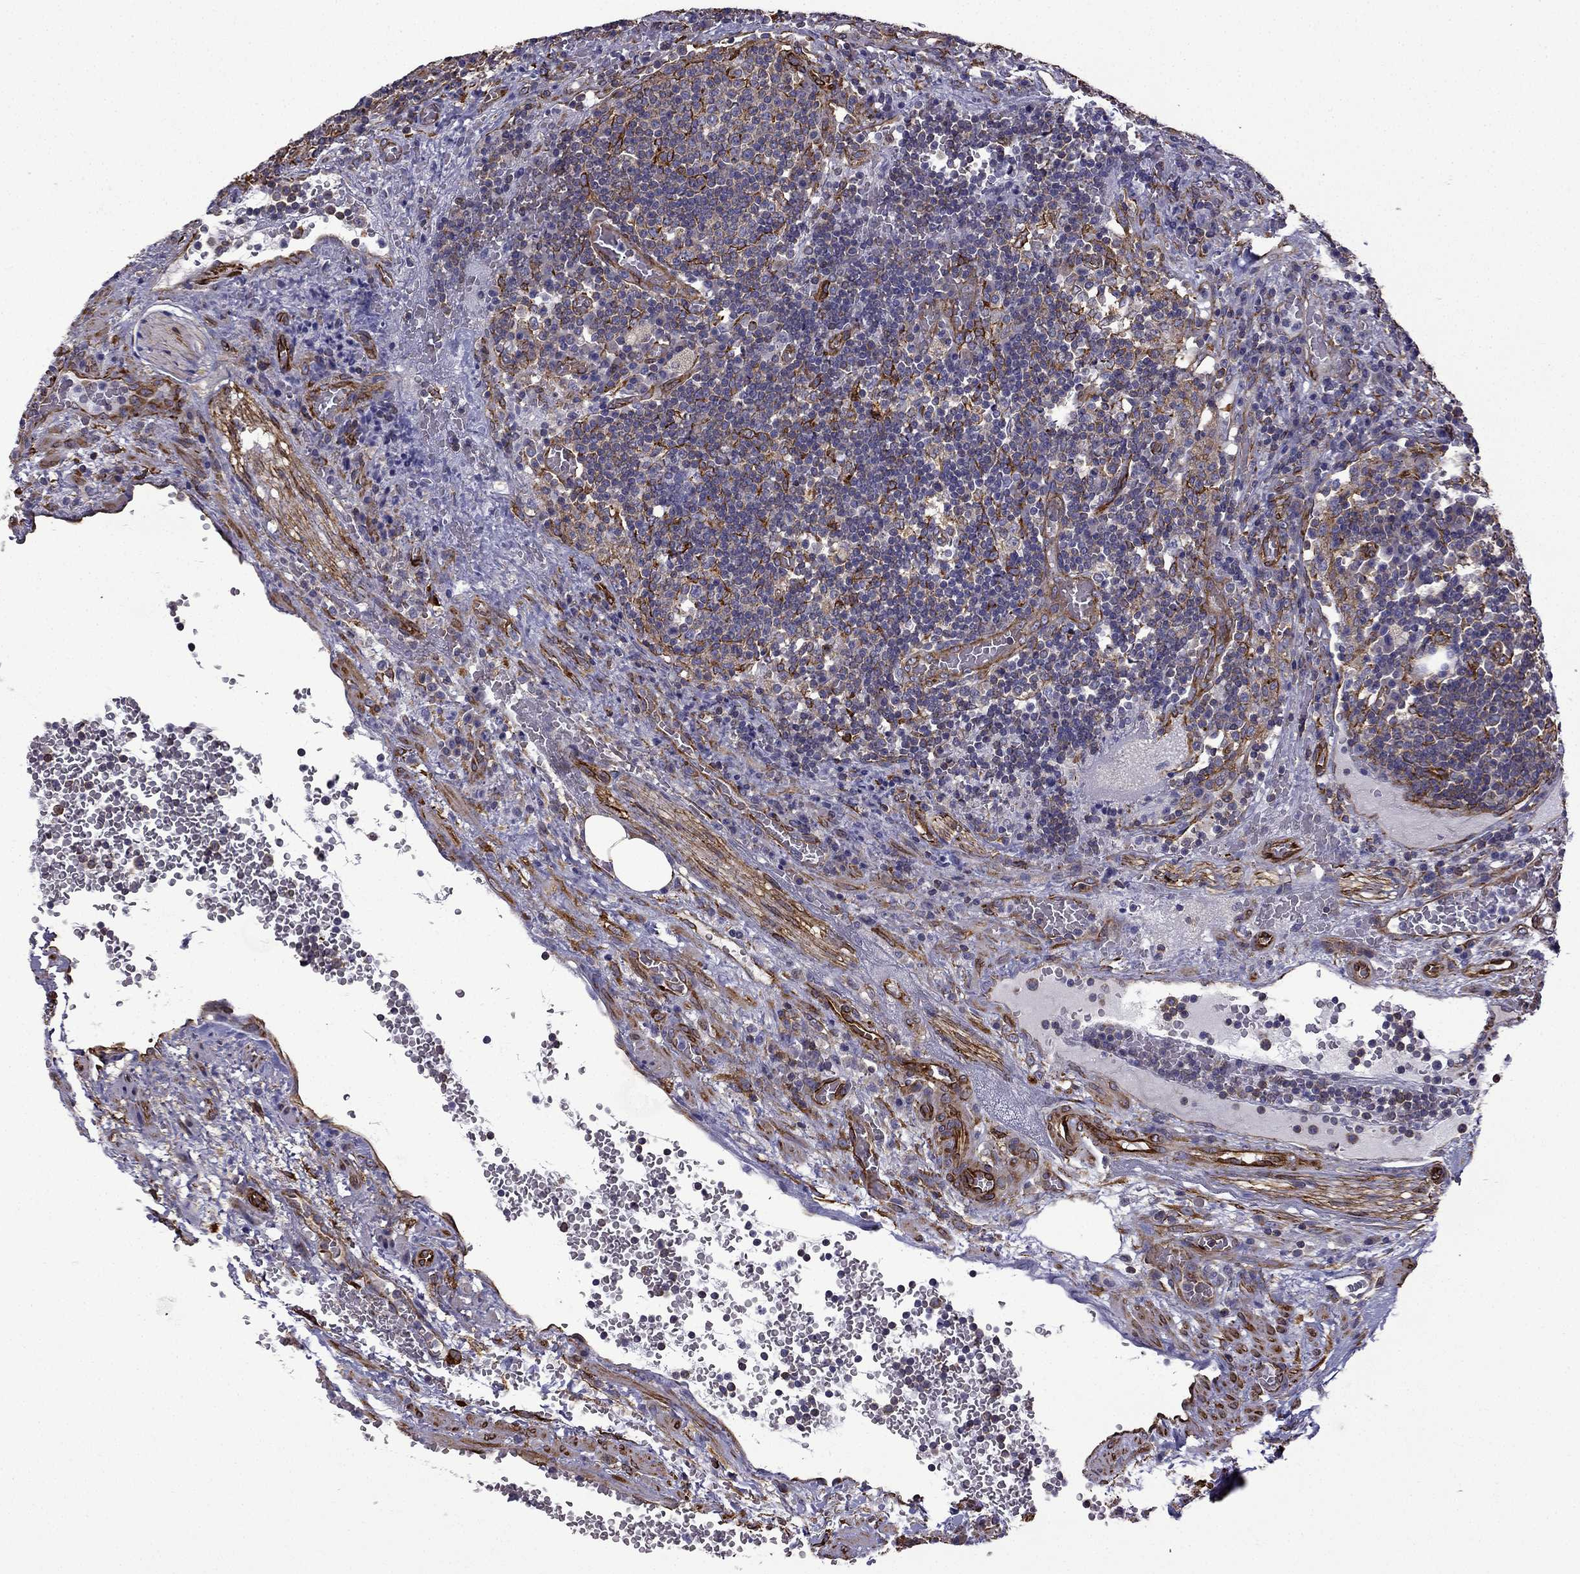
{"staining": {"intensity": "strong", "quantity": "<25%", "location": "cytoplasmic/membranous"}, "tissue": "lymph node", "cell_type": "Germinal center cells", "image_type": "normal", "snomed": [{"axis": "morphology", "description": "Normal tissue, NOS"}, {"axis": "topography", "description": "Lymph node"}], "caption": "A photomicrograph of lymph node stained for a protein reveals strong cytoplasmic/membranous brown staining in germinal center cells. (Stains: DAB in brown, nuclei in blue, Microscopy: brightfield microscopy at high magnification).", "gene": "MAP4", "patient": {"sex": "male", "age": 63}}